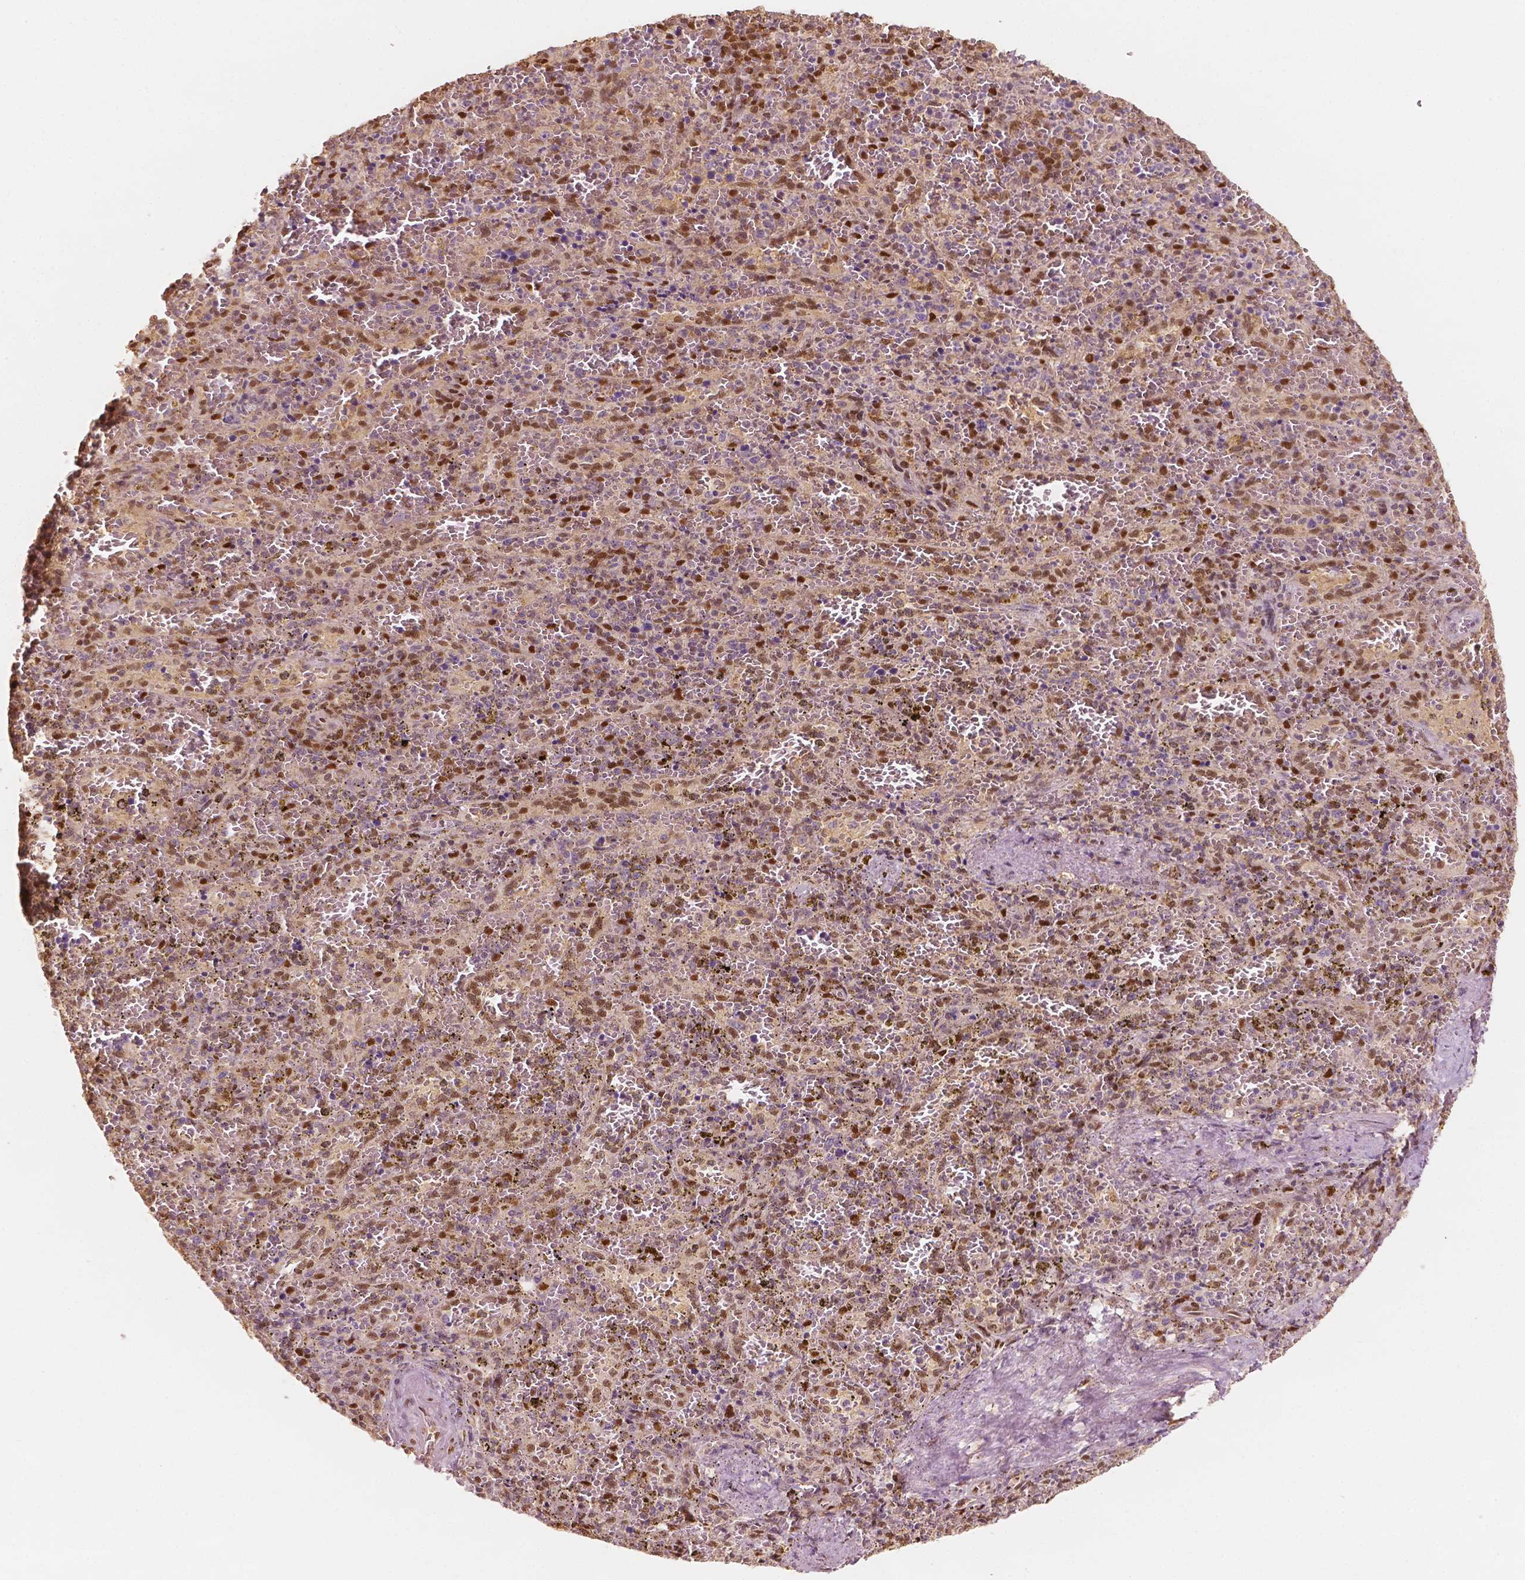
{"staining": {"intensity": "moderate", "quantity": "25%-75%", "location": "nuclear"}, "tissue": "spleen", "cell_type": "Cells in red pulp", "image_type": "normal", "snomed": [{"axis": "morphology", "description": "Normal tissue, NOS"}, {"axis": "topography", "description": "Spleen"}], "caption": "Immunohistochemical staining of unremarkable human spleen exhibits 25%-75% levels of moderate nuclear protein staining in approximately 25%-75% of cells in red pulp.", "gene": "TBC1D17", "patient": {"sex": "female", "age": 50}}